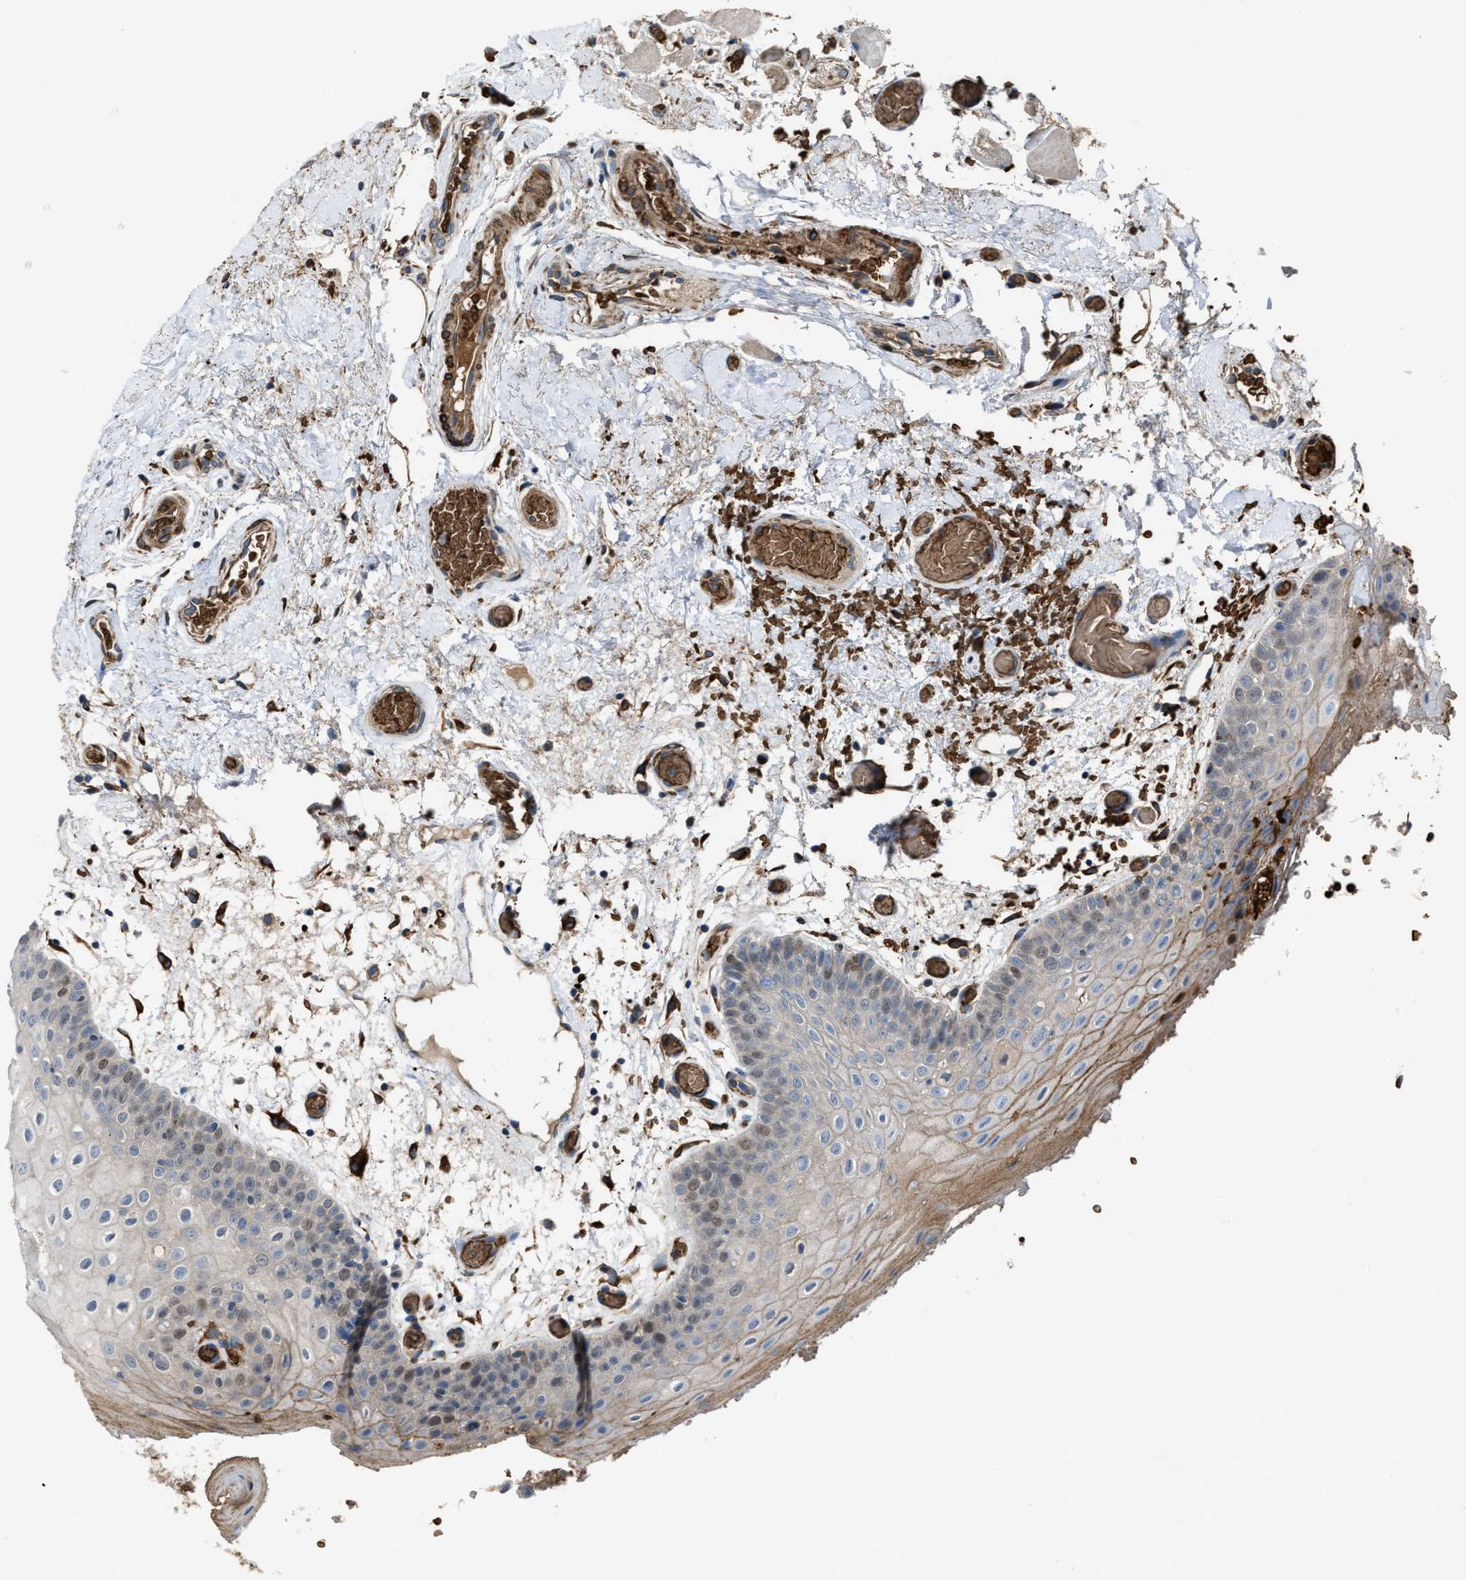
{"staining": {"intensity": "moderate", "quantity": "<25%", "location": "cytoplasmic/membranous,nuclear"}, "tissue": "oral mucosa", "cell_type": "Squamous epithelial cells", "image_type": "normal", "snomed": [{"axis": "morphology", "description": "Normal tissue, NOS"}, {"axis": "morphology", "description": "Squamous cell carcinoma, NOS"}, {"axis": "topography", "description": "Oral tissue"}, {"axis": "topography", "description": "Head-Neck"}], "caption": "IHC histopathology image of unremarkable oral mucosa stained for a protein (brown), which exhibits low levels of moderate cytoplasmic/membranous,nuclear positivity in approximately <25% of squamous epithelial cells.", "gene": "SELENOM", "patient": {"sex": "male", "age": 71}}